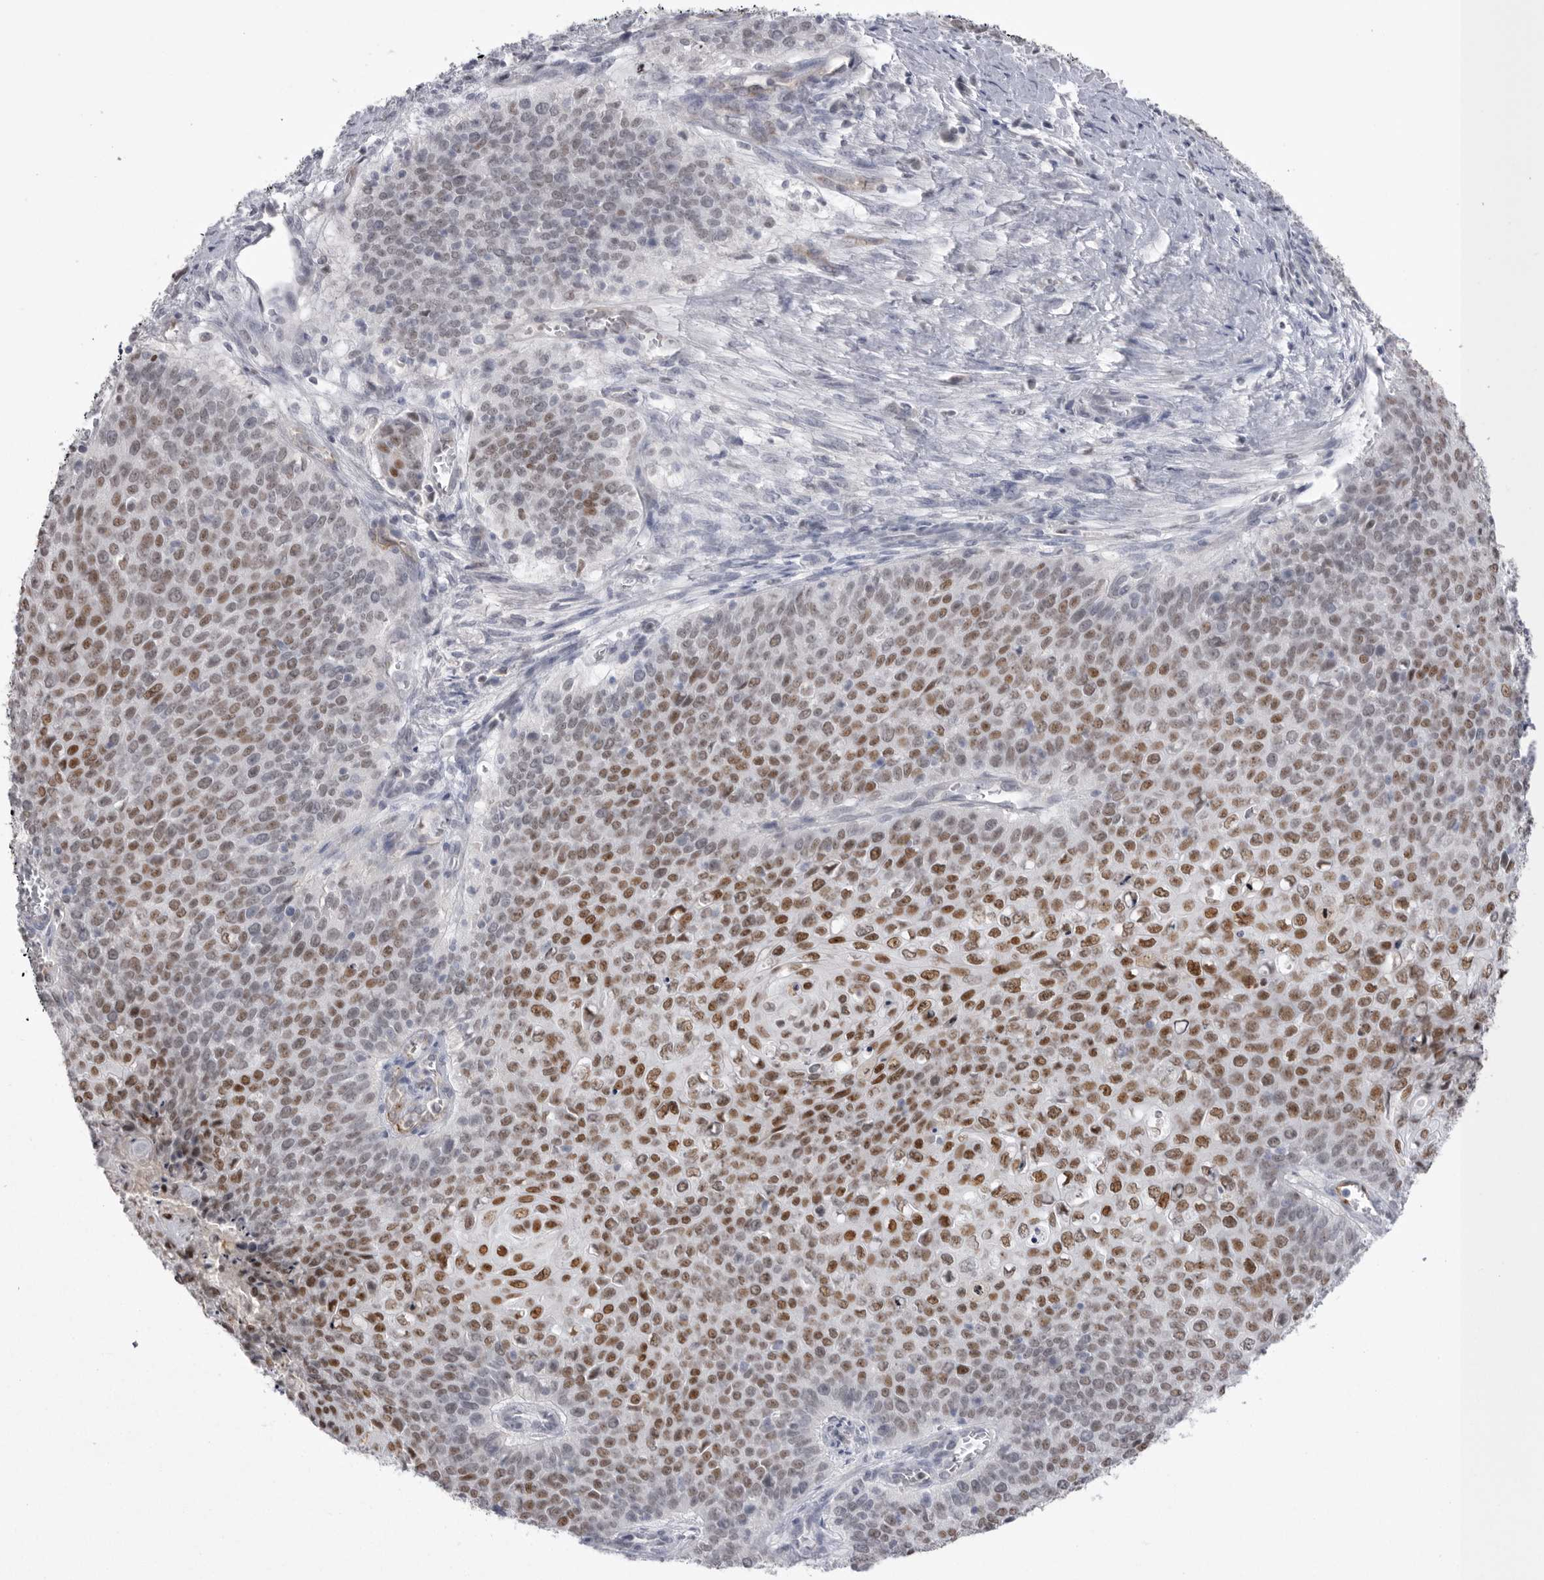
{"staining": {"intensity": "moderate", "quantity": ">75%", "location": "nuclear"}, "tissue": "cervical cancer", "cell_type": "Tumor cells", "image_type": "cancer", "snomed": [{"axis": "morphology", "description": "Squamous cell carcinoma, NOS"}, {"axis": "topography", "description": "Cervix"}], "caption": "High-power microscopy captured an immunohistochemistry histopathology image of cervical squamous cell carcinoma, revealing moderate nuclear staining in approximately >75% of tumor cells.", "gene": "ZBTB7B", "patient": {"sex": "female", "age": 39}}